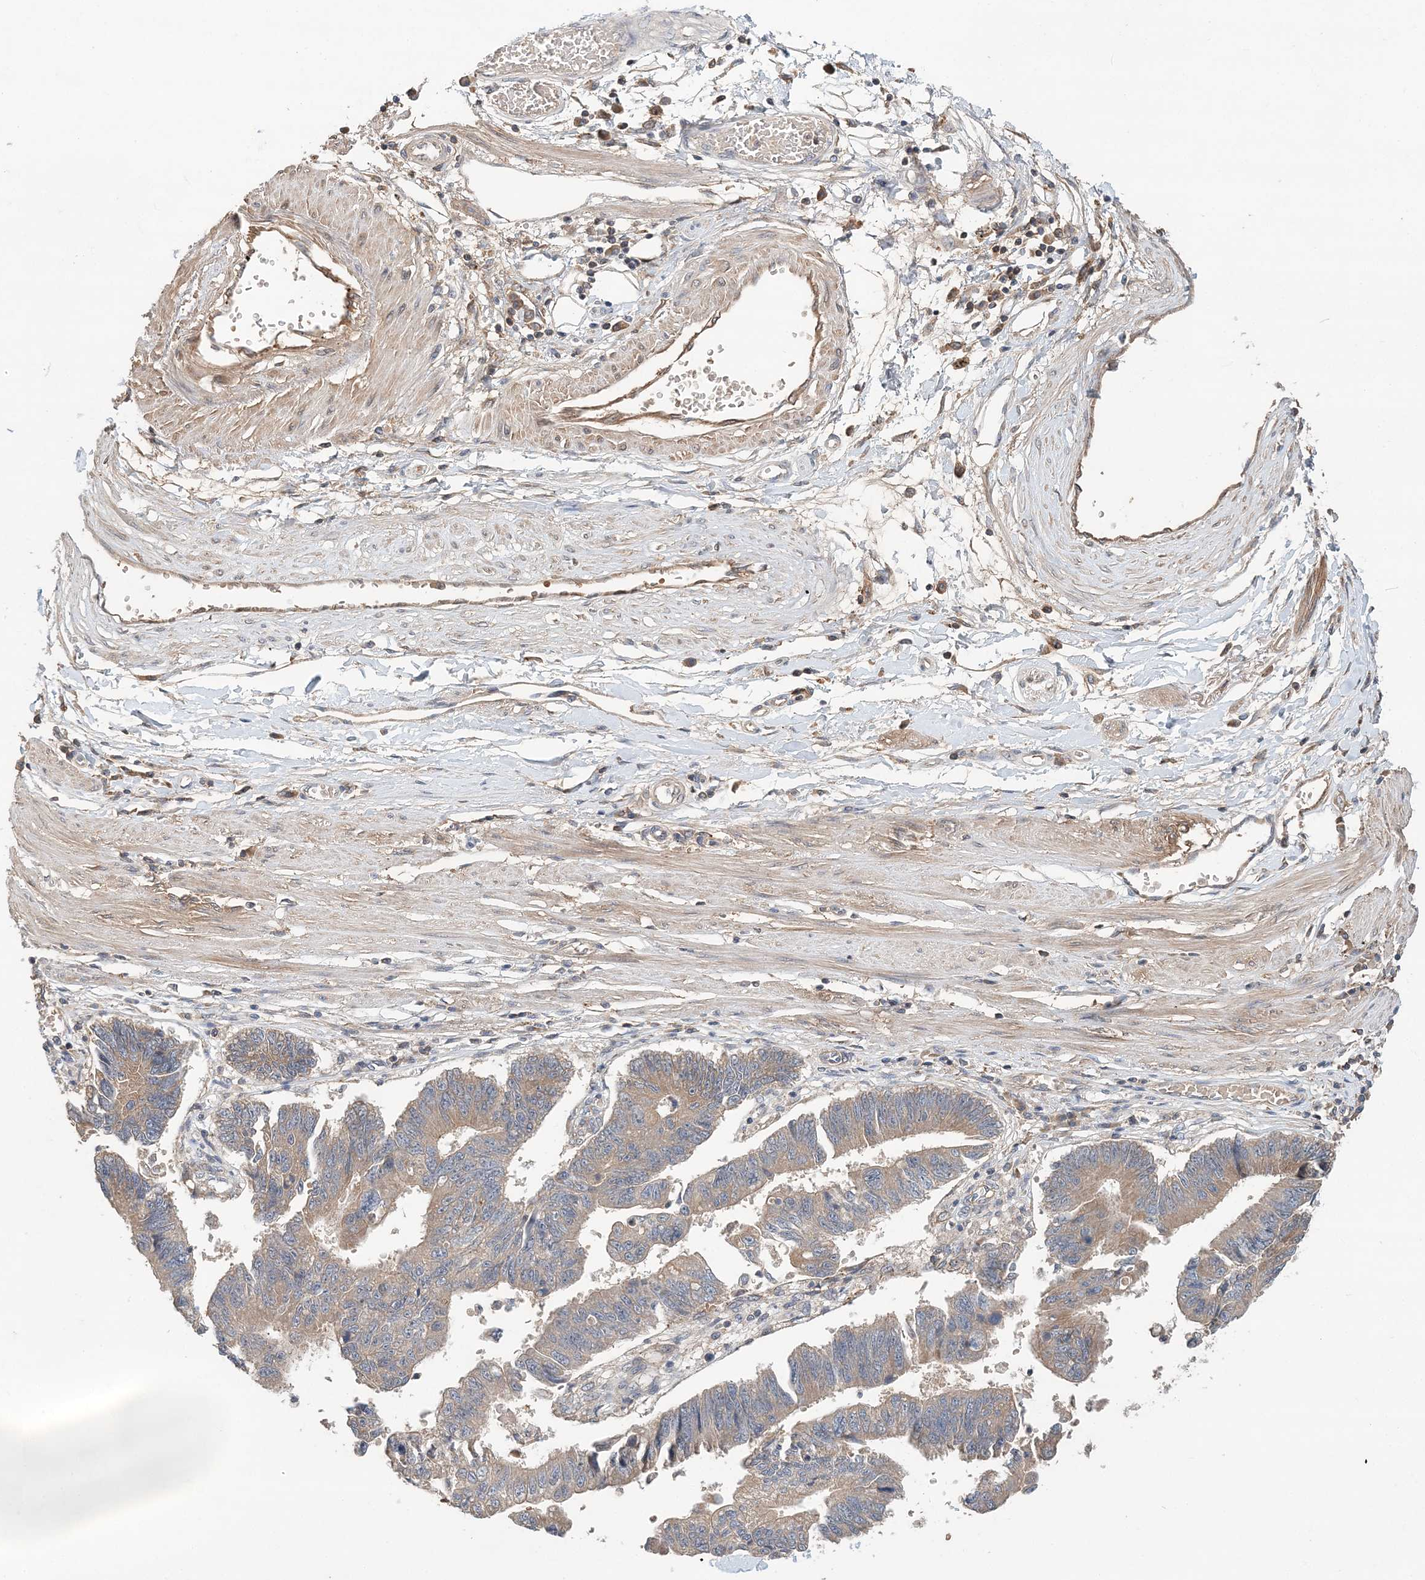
{"staining": {"intensity": "weak", "quantity": ">75%", "location": "cytoplasmic/membranous"}, "tissue": "stomach cancer", "cell_type": "Tumor cells", "image_type": "cancer", "snomed": [{"axis": "morphology", "description": "Adenocarcinoma, NOS"}, {"axis": "topography", "description": "Stomach"}], "caption": "DAB (3,3'-diaminobenzidine) immunohistochemical staining of human stomach cancer displays weak cytoplasmic/membranous protein expression in about >75% of tumor cells.", "gene": "SYCP3", "patient": {"sex": "male", "age": 59}}